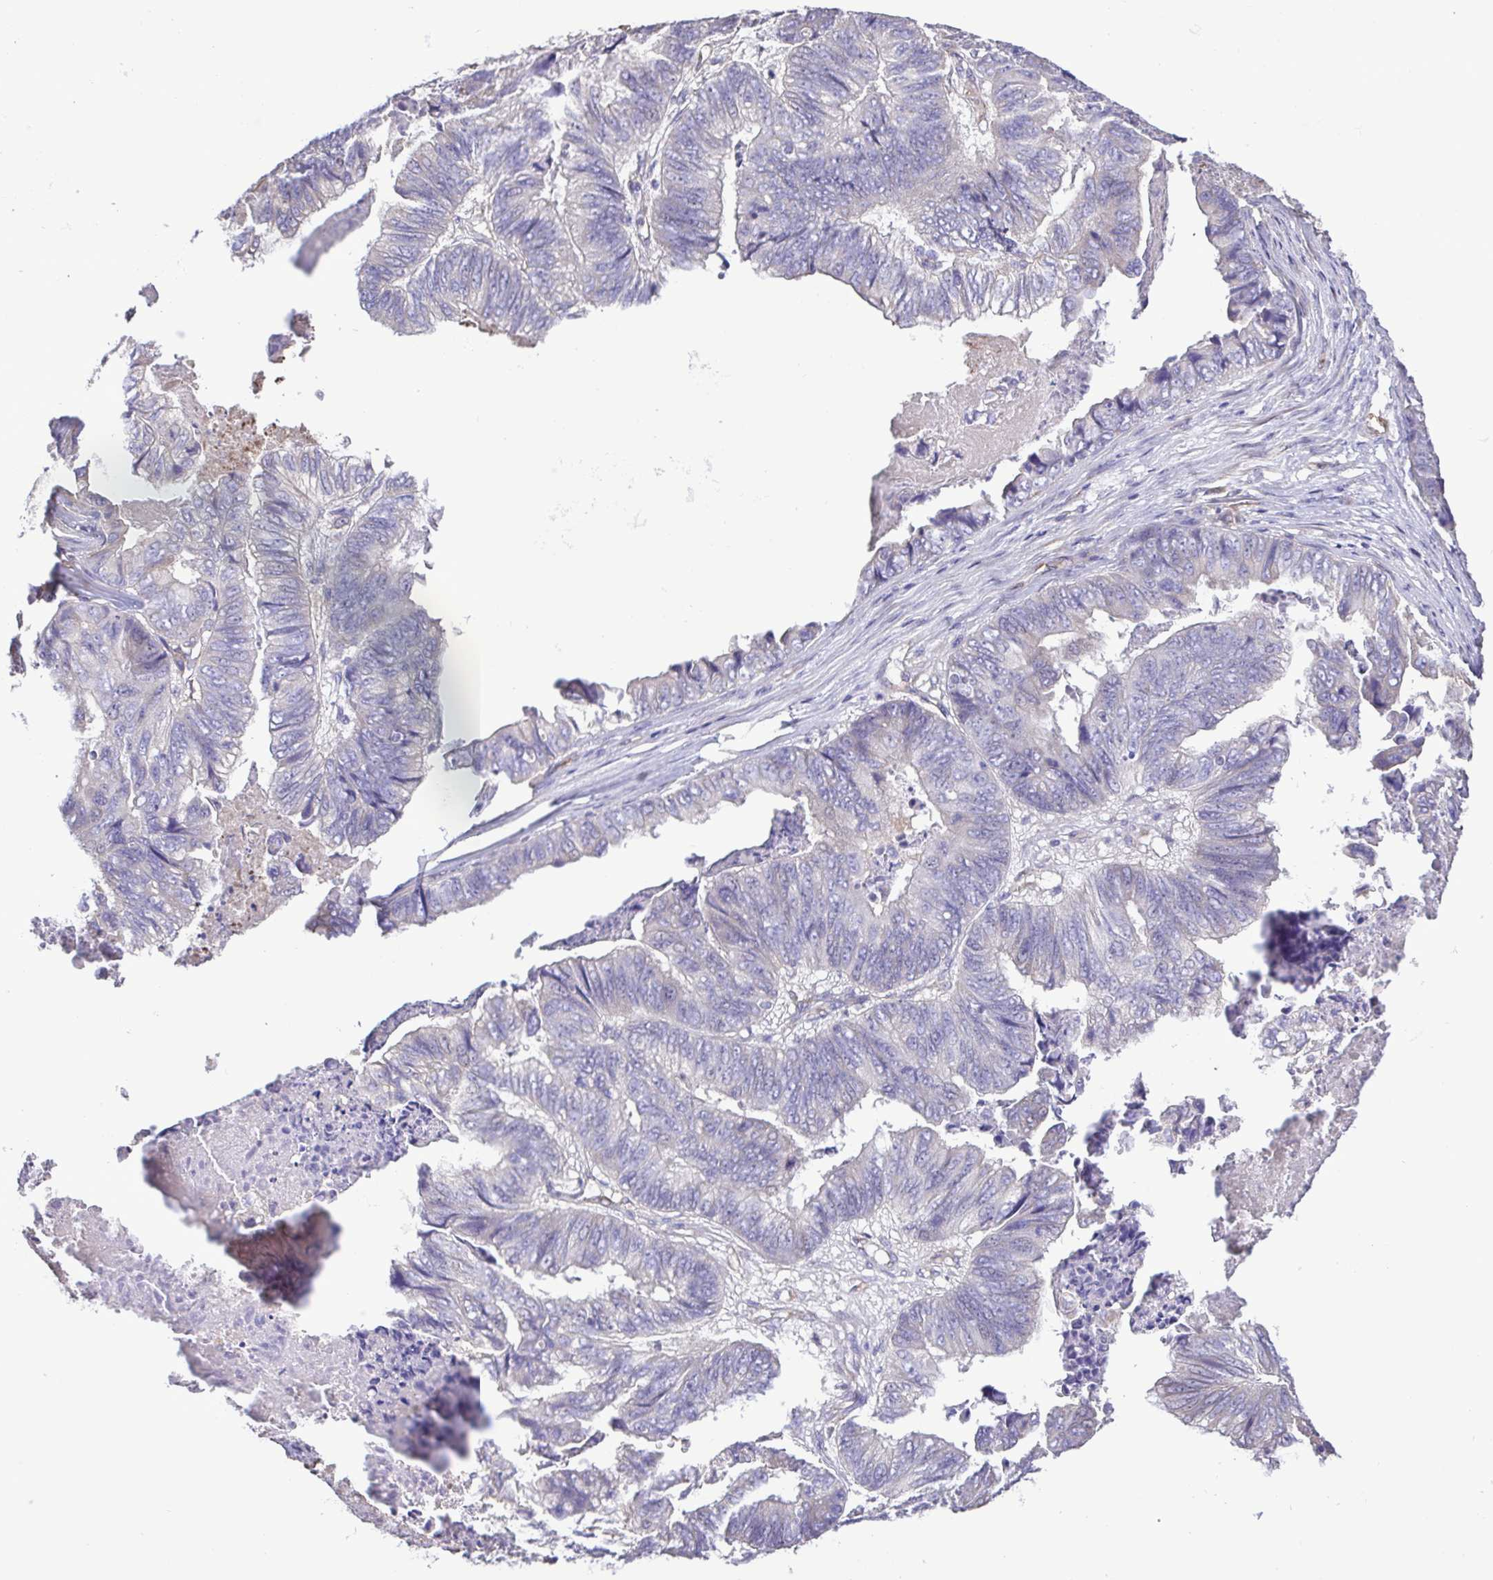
{"staining": {"intensity": "negative", "quantity": "none", "location": "none"}, "tissue": "stomach cancer", "cell_type": "Tumor cells", "image_type": "cancer", "snomed": [{"axis": "morphology", "description": "Adenocarcinoma, NOS"}, {"axis": "topography", "description": "Stomach, lower"}], "caption": "Tumor cells show no significant positivity in adenocarcinoma (stomach).", "gene": "FLT1", "patient": {"sex": "male", "age": 77}}